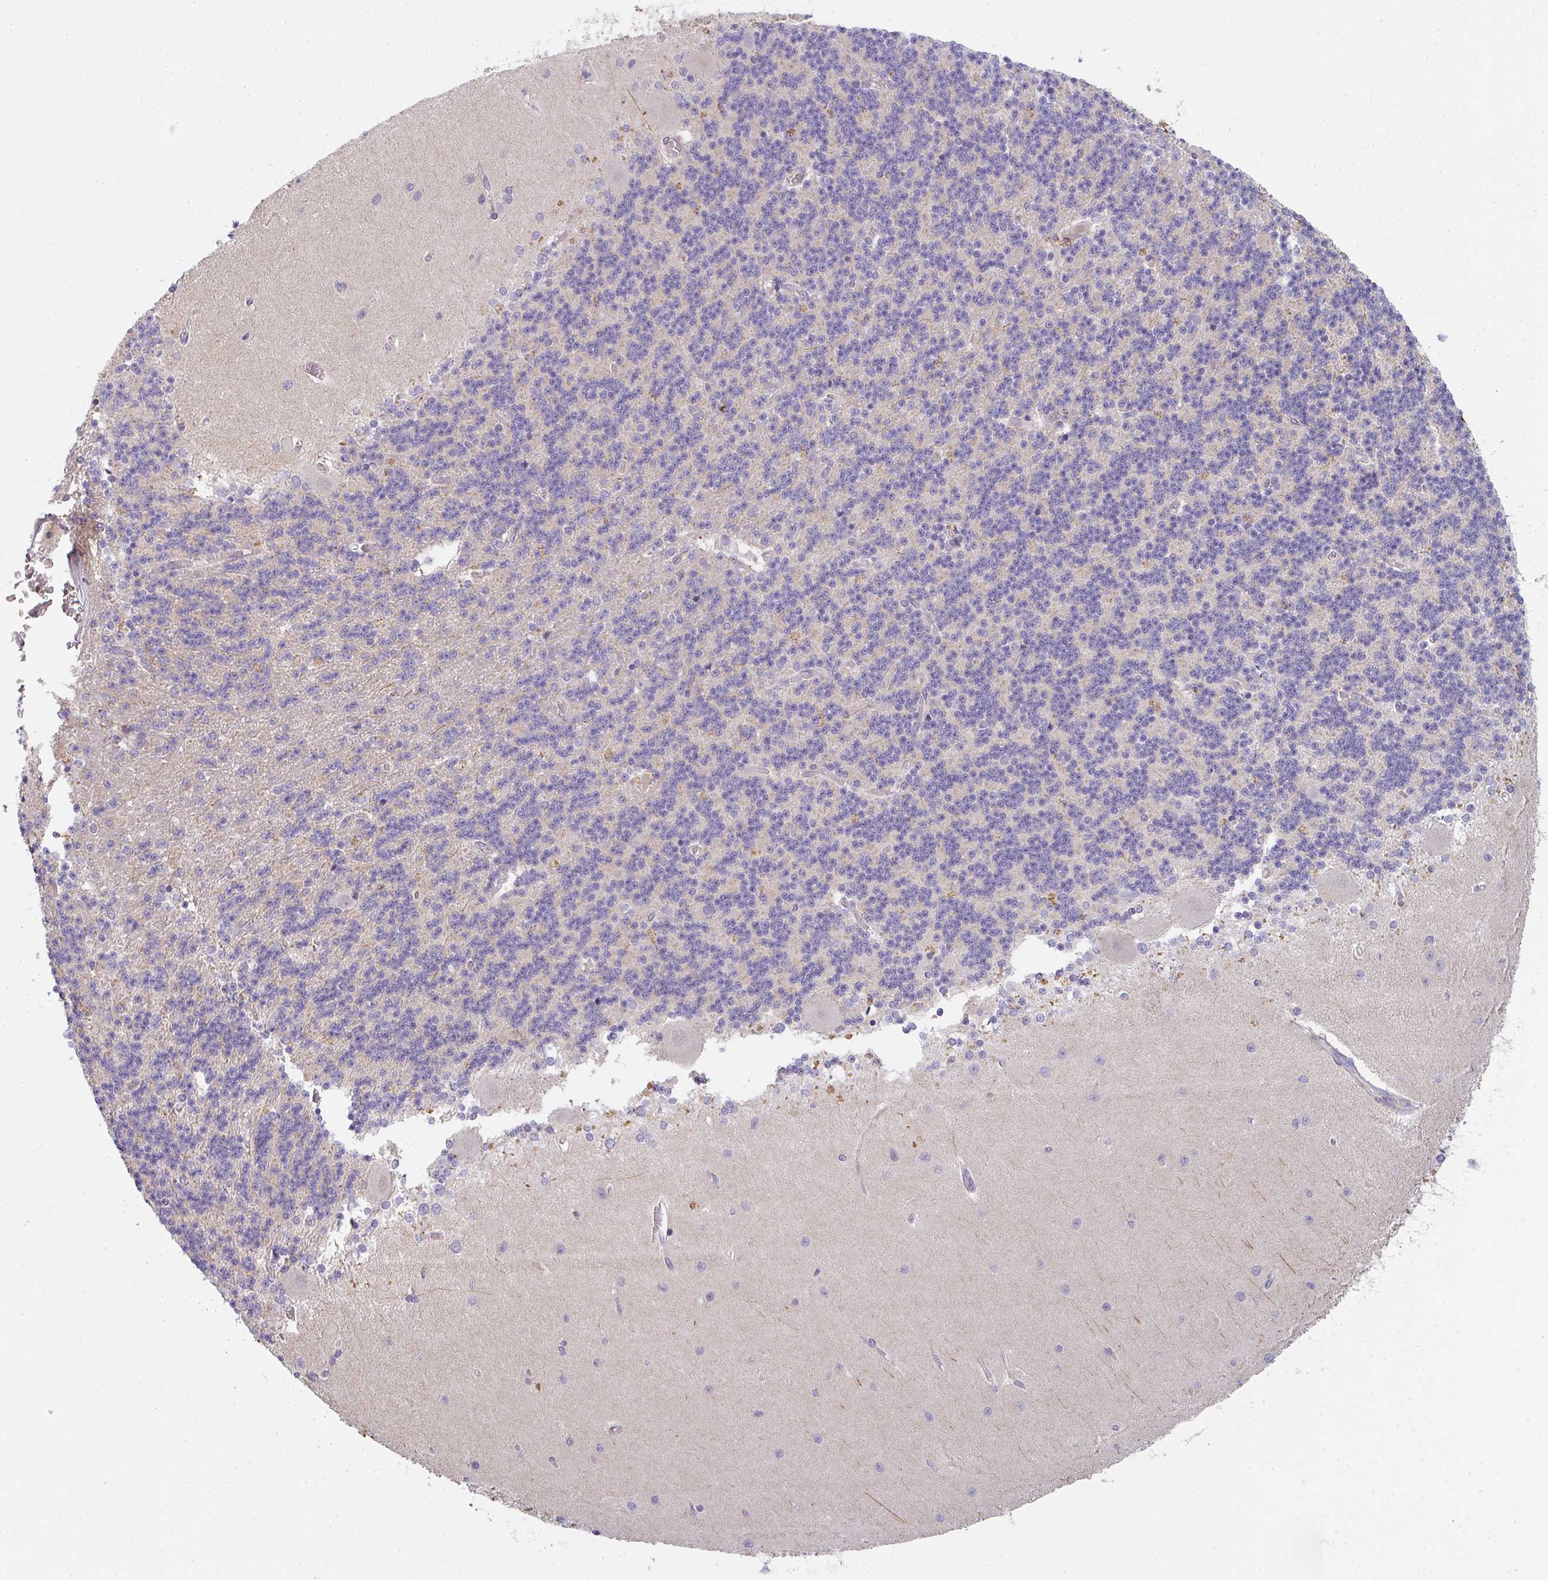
{"staining": {"intensity": "negative", "quantity": "none", "location": "none"}, "tissue": "cerebellum", "cell_type": "Cells in granular layer", "image_type": "normal", "snomed": [{"axis": "morphology", "description": "Normal tissue, NOS"}, {"axis": "topography", "description": "Cerebellum"}], "caption": "Immunohistochemical staining of benign human cerebellum exhibits no significant positivity in cells in granular layer.", "gene": "TNFRSF10A", "patient": {"sex": "female", "age": 54}}